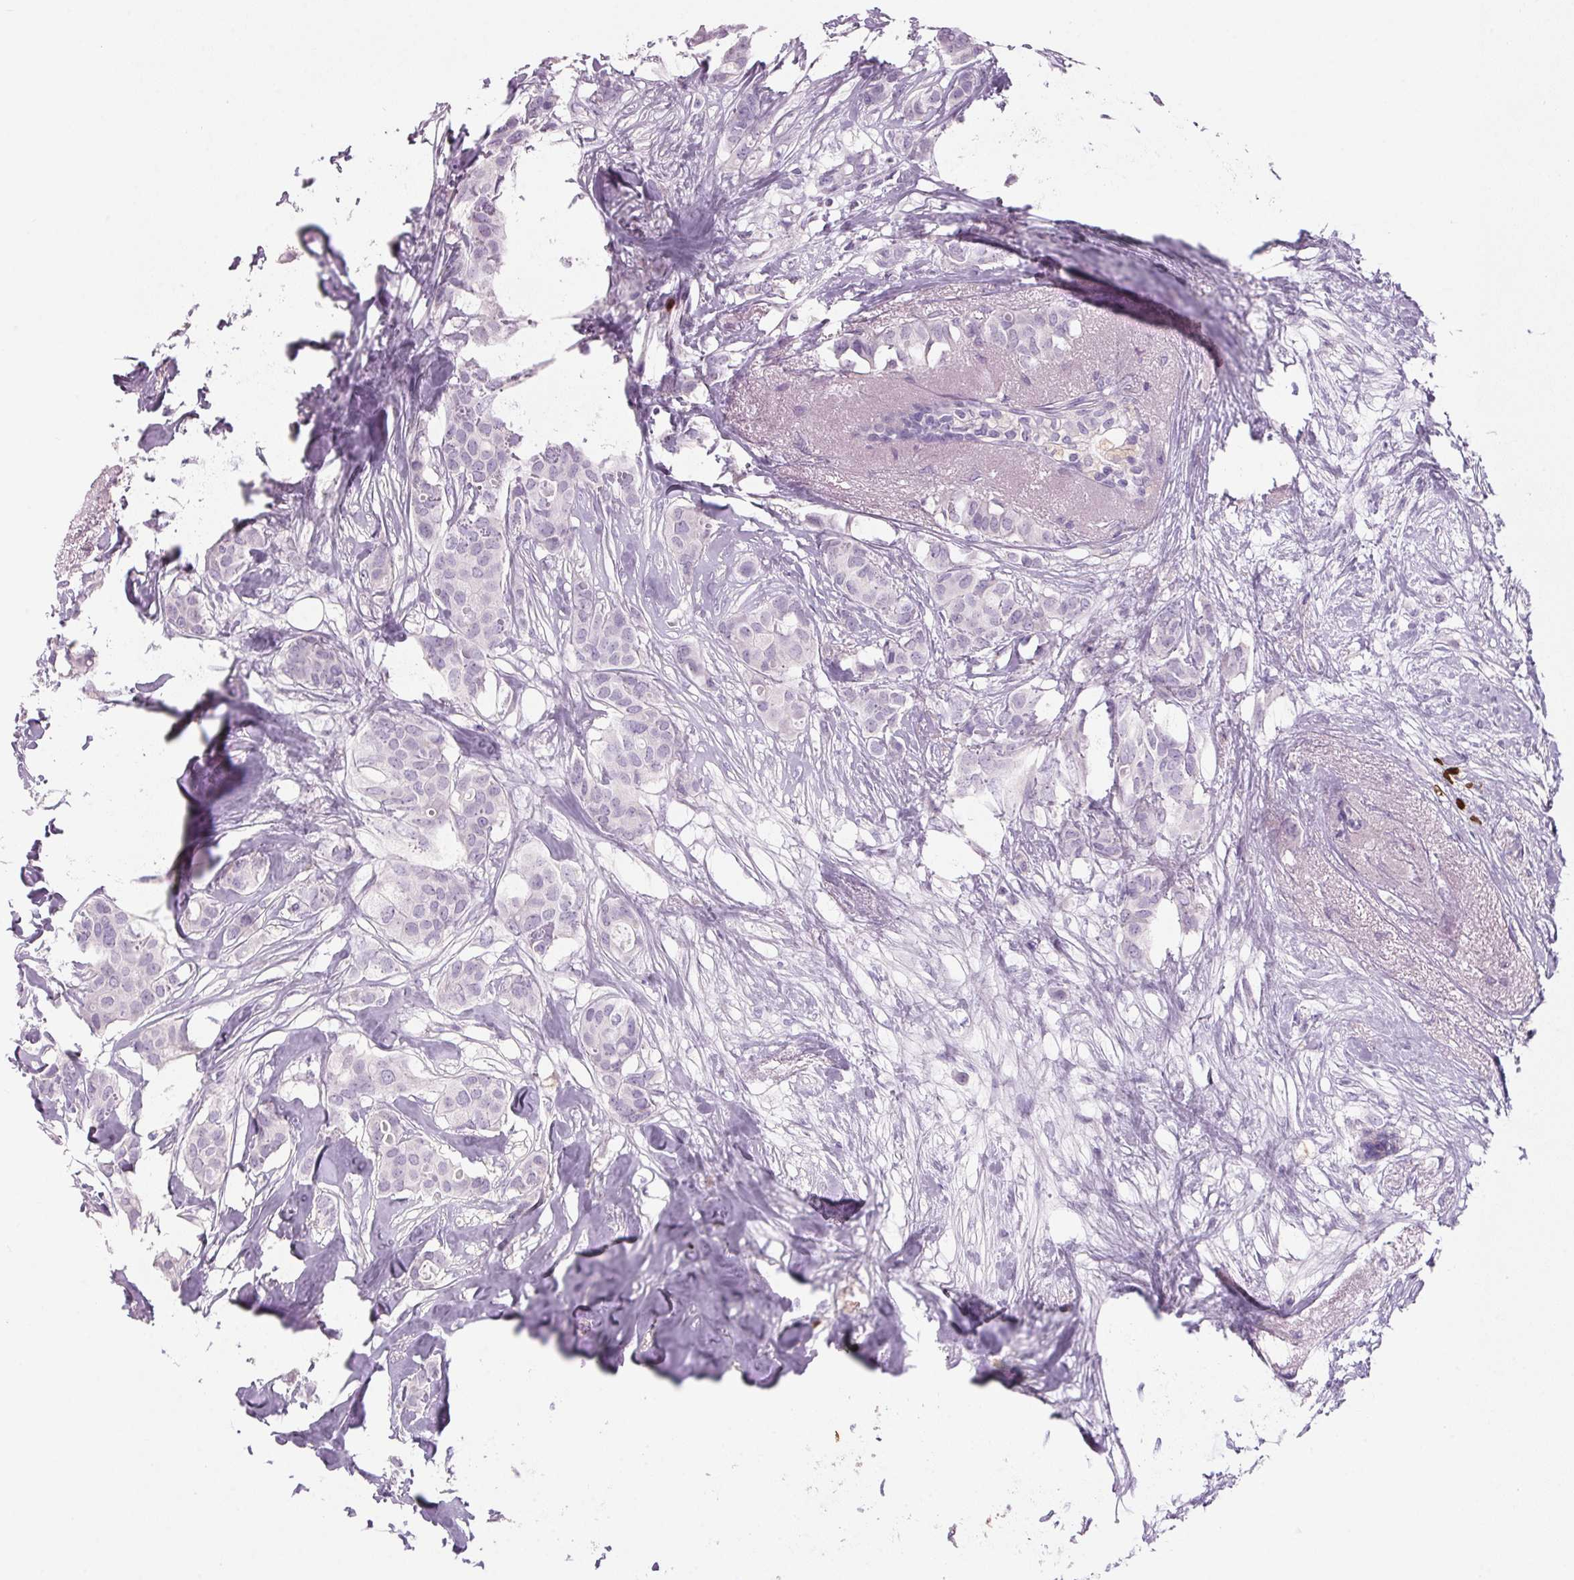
{"staining": {"intensity": "negative", "quantity": "none", "location": "none"}, "tissue": "breast cancer", "cell_type": "Tumor cells", "image_type": "cancer", "snomed": [{"axis": "morphology", "description": "Duct carcinoma"}, {"axis": "topography", "description": "Breast"}], "caption": "Immunohistochemistry image of human breast cancer stained for a protein (brown), which exhibits no expression in tumor cells. (Stains: DAB immunohistochemistry with hematoxylin counter stain, Microscopy: brightfield microscopy at high magnification).", "gene": "HBQ1", "patient": {"sex": "female", "age": 62}}